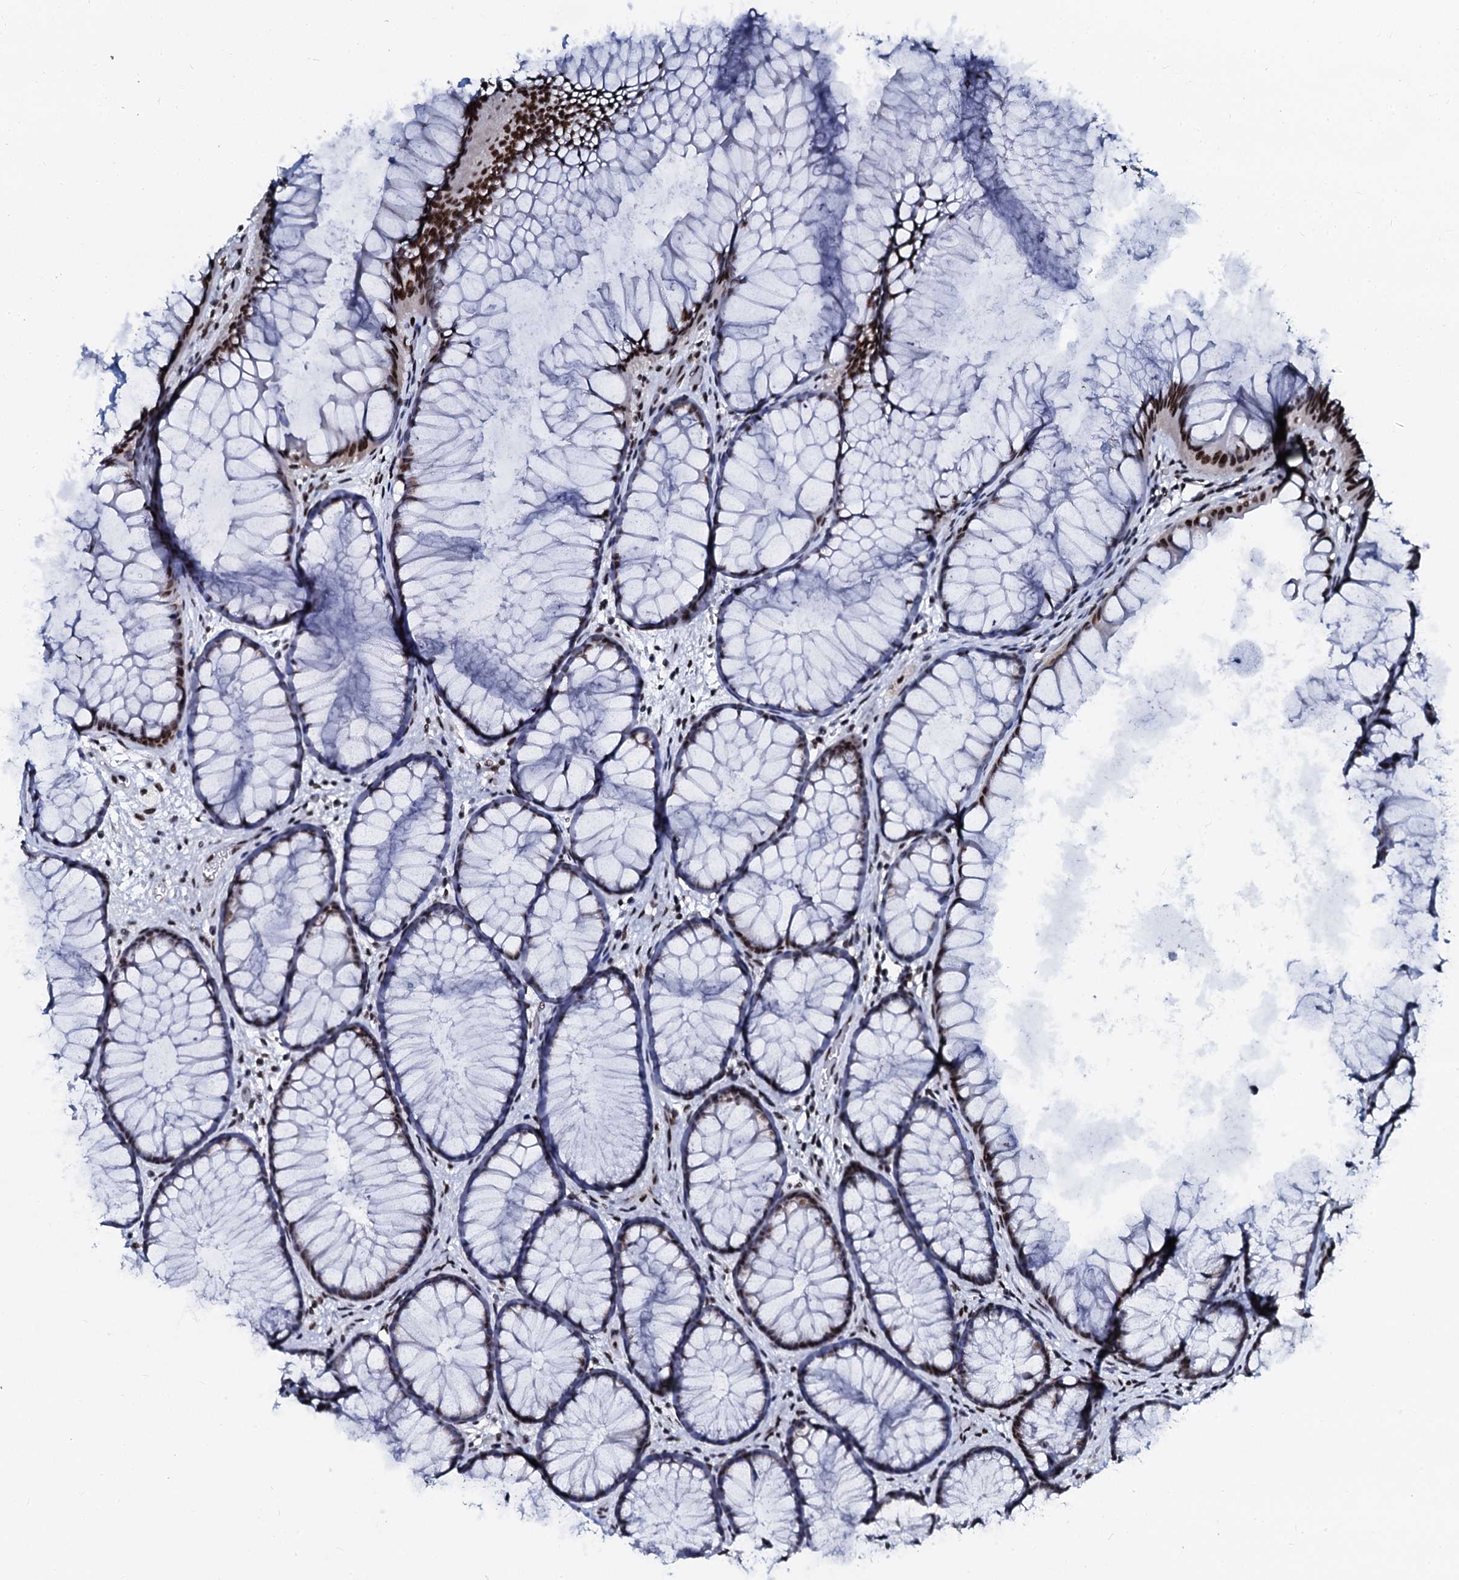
{"staining": {"intensity": "strong", "quantity": ">75%", "location": "nuclear"}, "tissue": "colon", "cell_type": "Glandular cells", "image_type": "normal", "snomed": [{"axis": "morphology", "description": "Normal tissue, NOS"}, {"axis": "topography", "description": "Colon"}], "caption": "IHC of benign colon reveals high levels of strong nuclear positivity in approximately >75% of glandular cells.", "gene": "SLTM", "patient": {"sex": "female", "age": 82}}